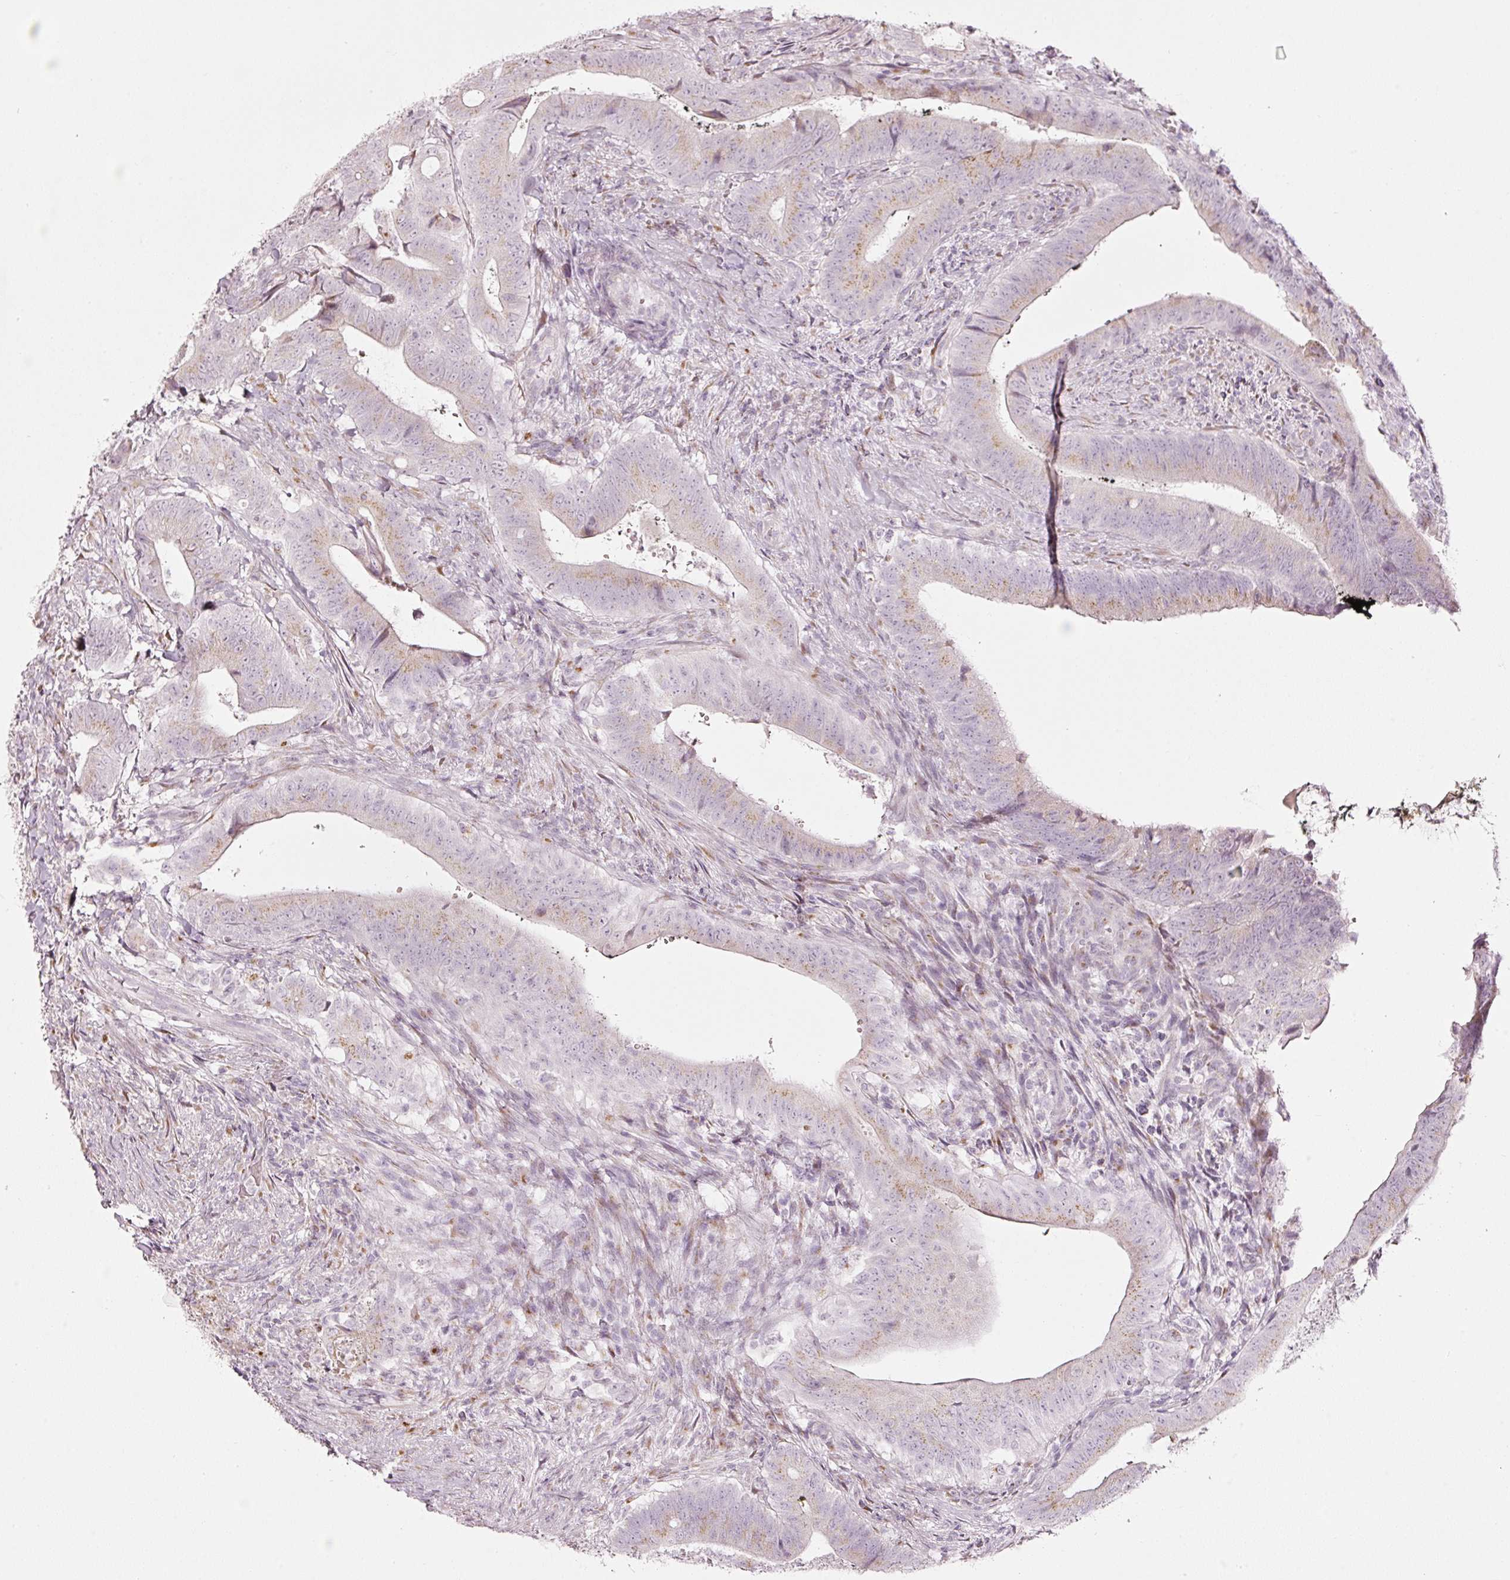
{"staining": {"intensity": "moderate", "quantity": "<25%", "location": "cytoplasmic/membranous"}, "tissue": "colorectal cancer", "cell_type": "Tumor cells", "image_type": "cancer", "snomed": [{"axis": "morphology", "description": "Adenocarcinoma, NOS"}, {"axis": "topography", "description": "Colon"}], "caption": "Immunohistochemical staining of human colorectal cancer (adenocarcinoma) exhibits low levels of moderate cytoplasmic/membranous protein positivity in approximately <25% of tumor cells.", "gene": "SDF4", "patient": {"sex": "female", "age": 43}}